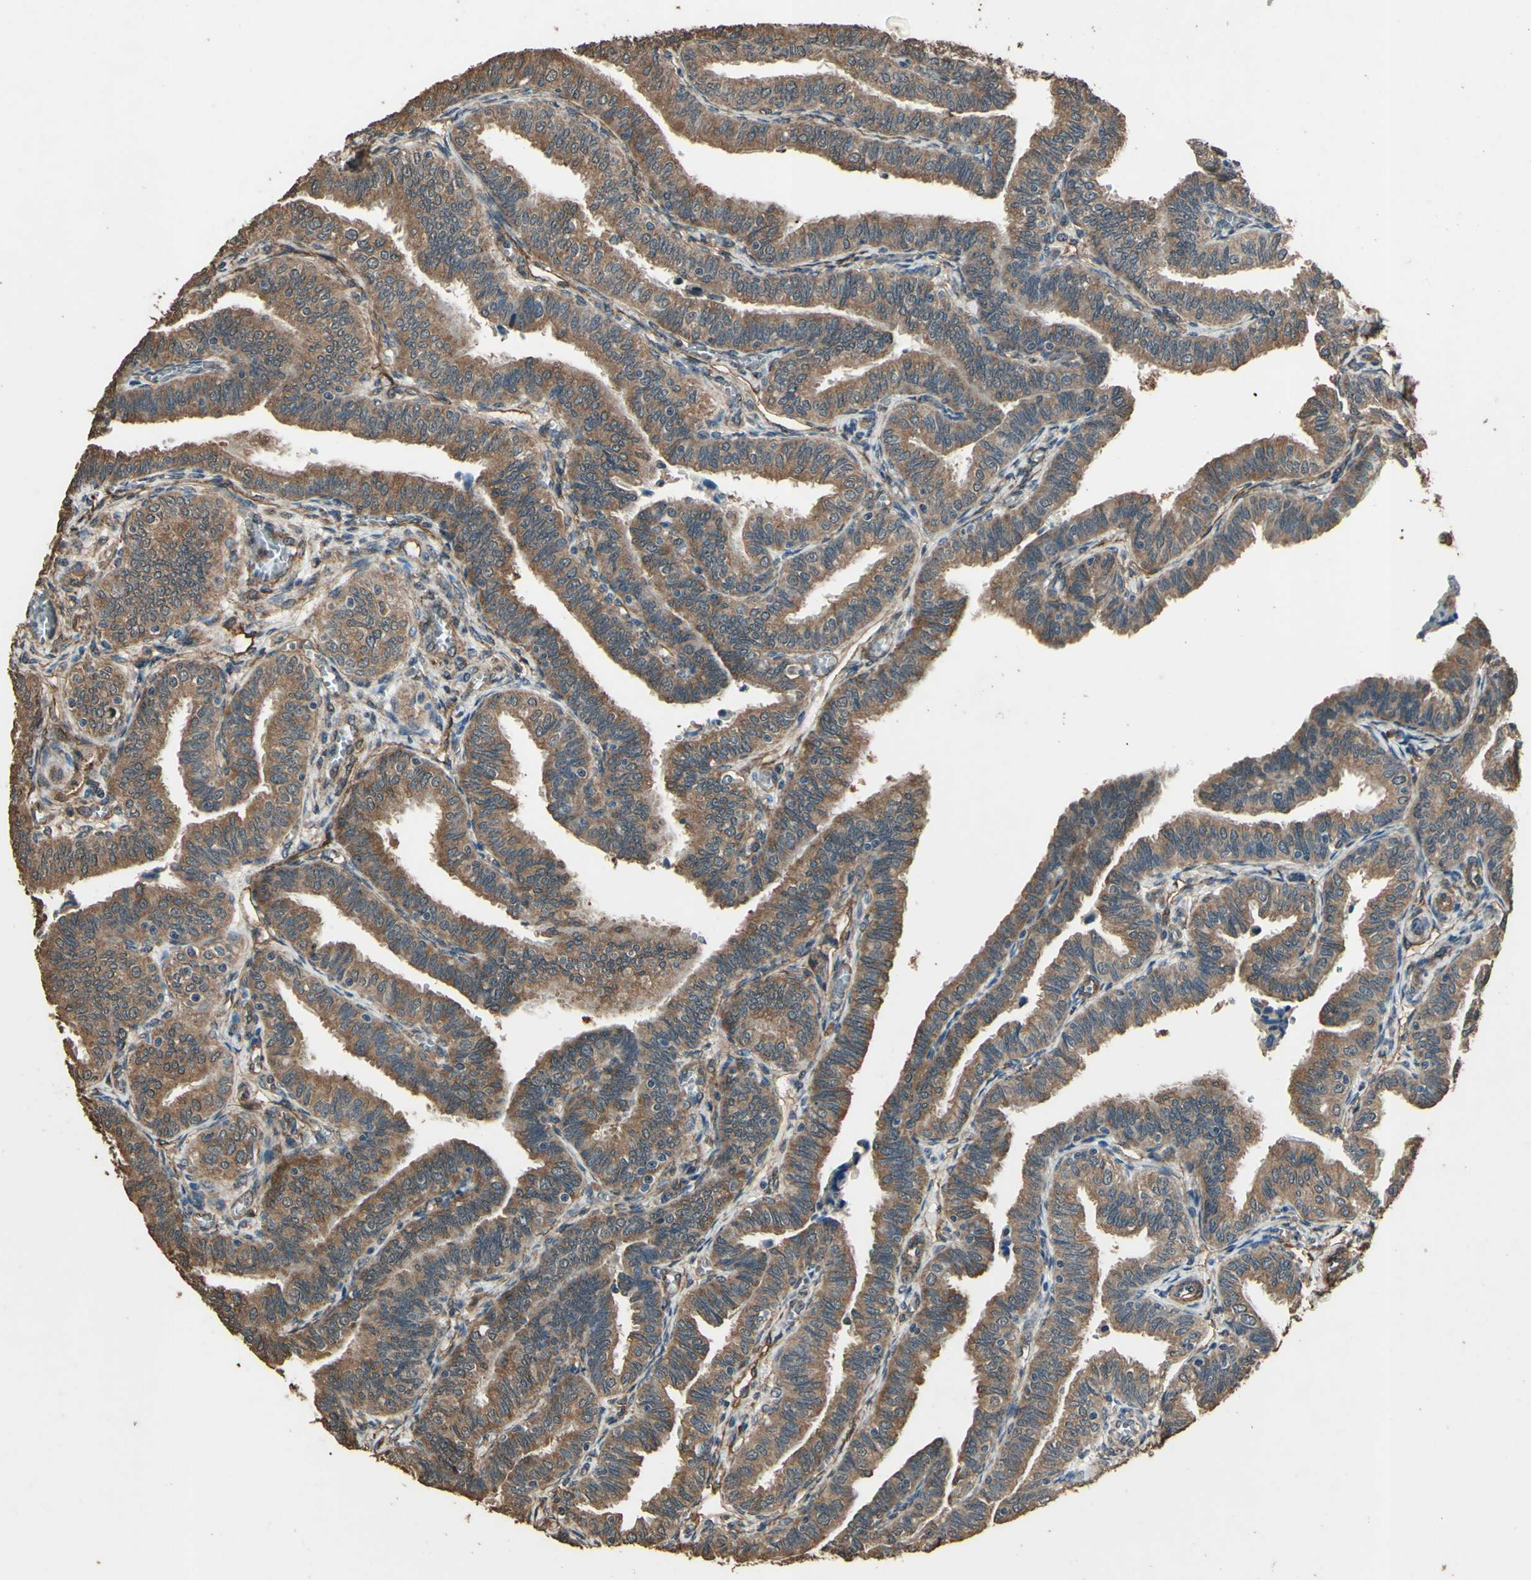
{"staining": {"intensity": "moderate", "quantity": ">75%", "location": "cytoplasmic/membranous"}, "tissue": "fallopian tube", "cell_type": "Glandular cells", "image_type": "normal", "snomed": [{"axis": "morphology", "description": "Normal tissue, NOS"}, {"axis": "topography", "description": "Fallopian tube"}], "caption": "This is an image of immunohistochemistry staining of normal fallopian tube, which shows moderate staining in the cytoplasmic/membranous of glandular cells.", "gene": "TSPO", "patient": {"sex": "female", "age": 46}}